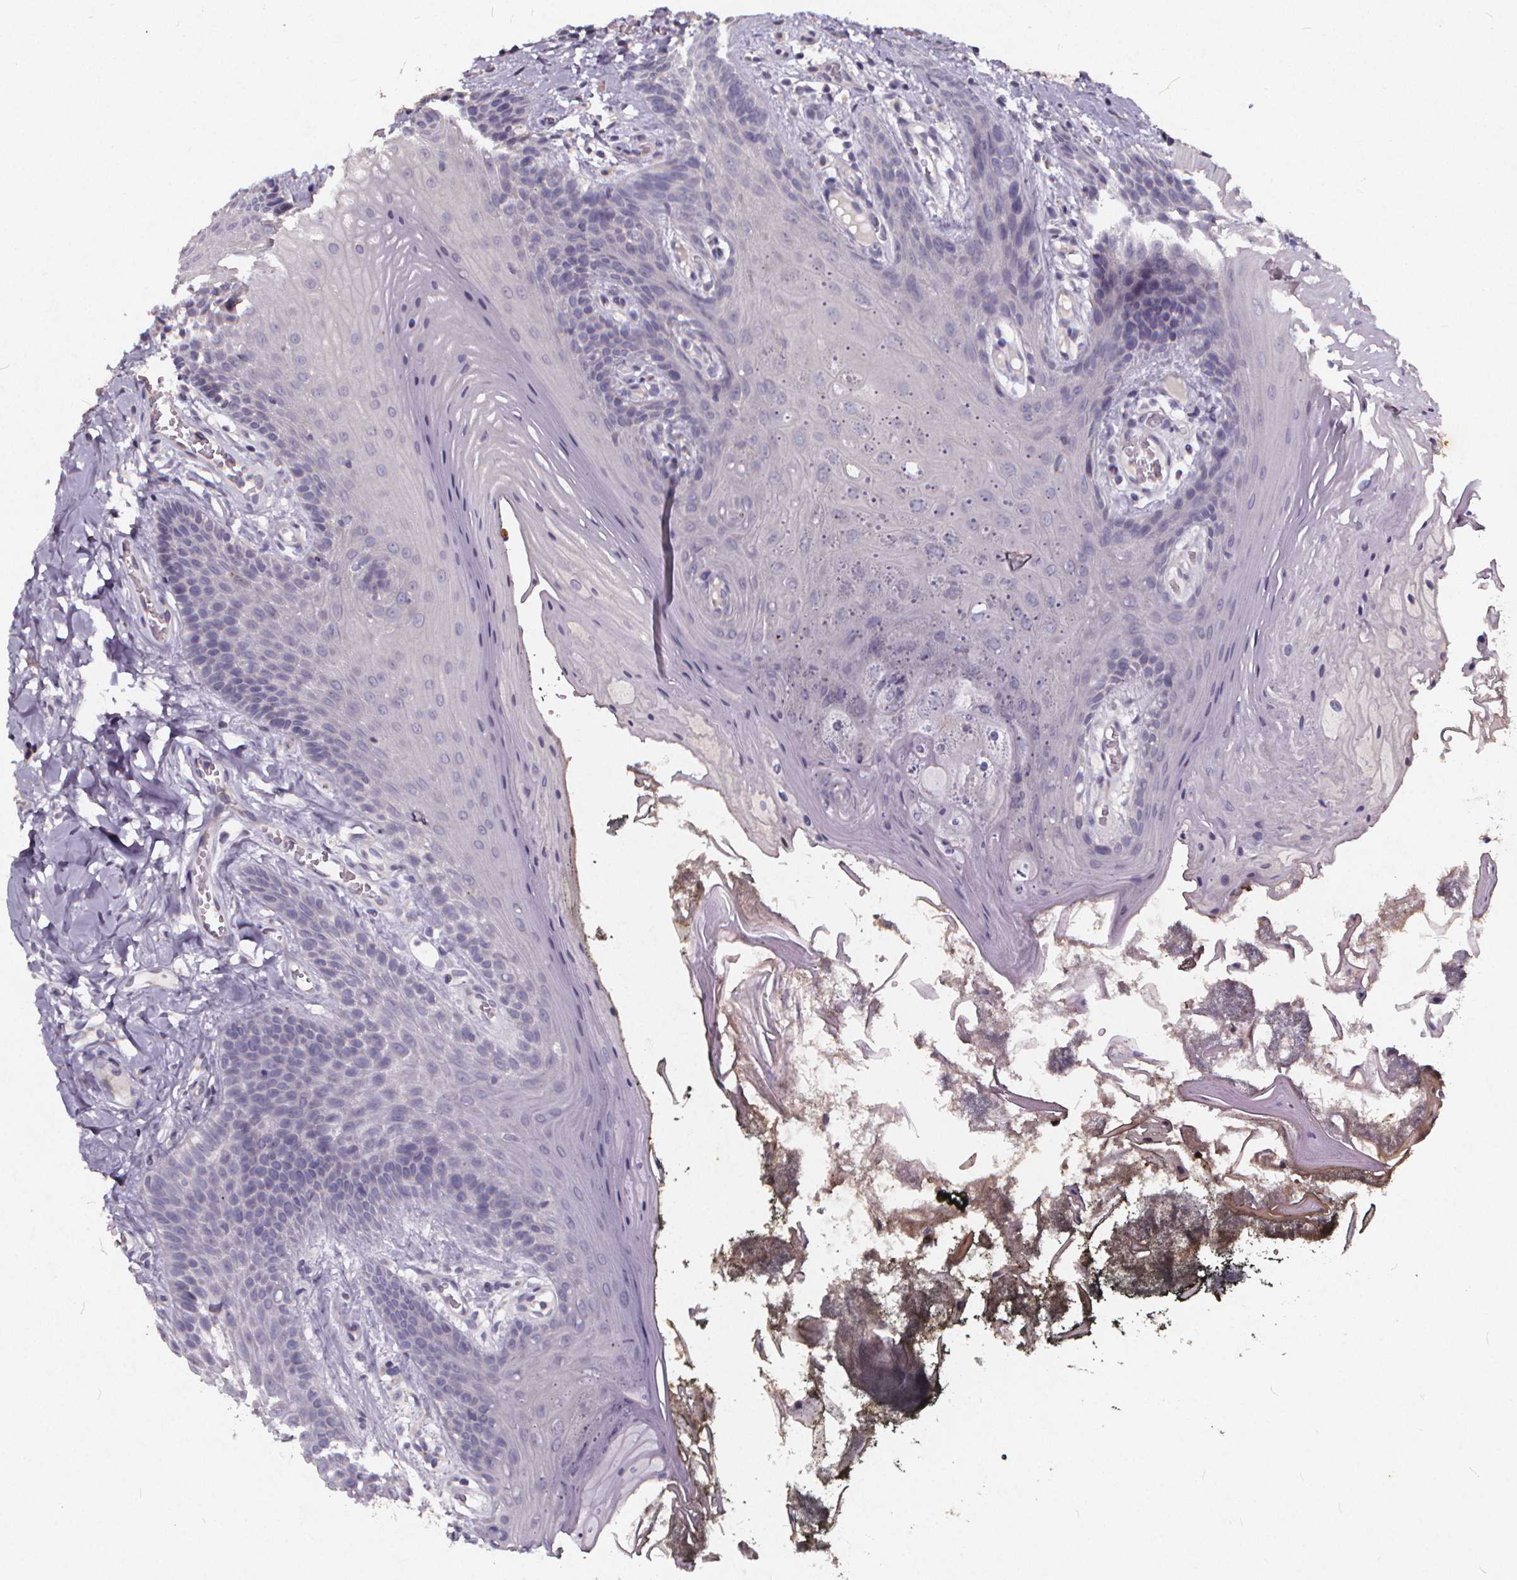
{"staining": {"intensity": "negative", "quantity": "none", "location": "none"}, "tissue": "oral mucosa", "cell_type": "Squamous epithelial cells", "image_type": "normal", "snomed": [{"axis": "morphology", "description": "Normal tissue, NOS"}, {"axis": "topography", "description": "Oral tissue"}], "caption": "Immunohistochemistry photomicrograph of normal oral mucosa: human oral mucosa stained with DAB reveals no significant protein expression in squamous epithelial cells.", "gene": "TSPAN14", "patient": {"sex": "male", "age": 9}}